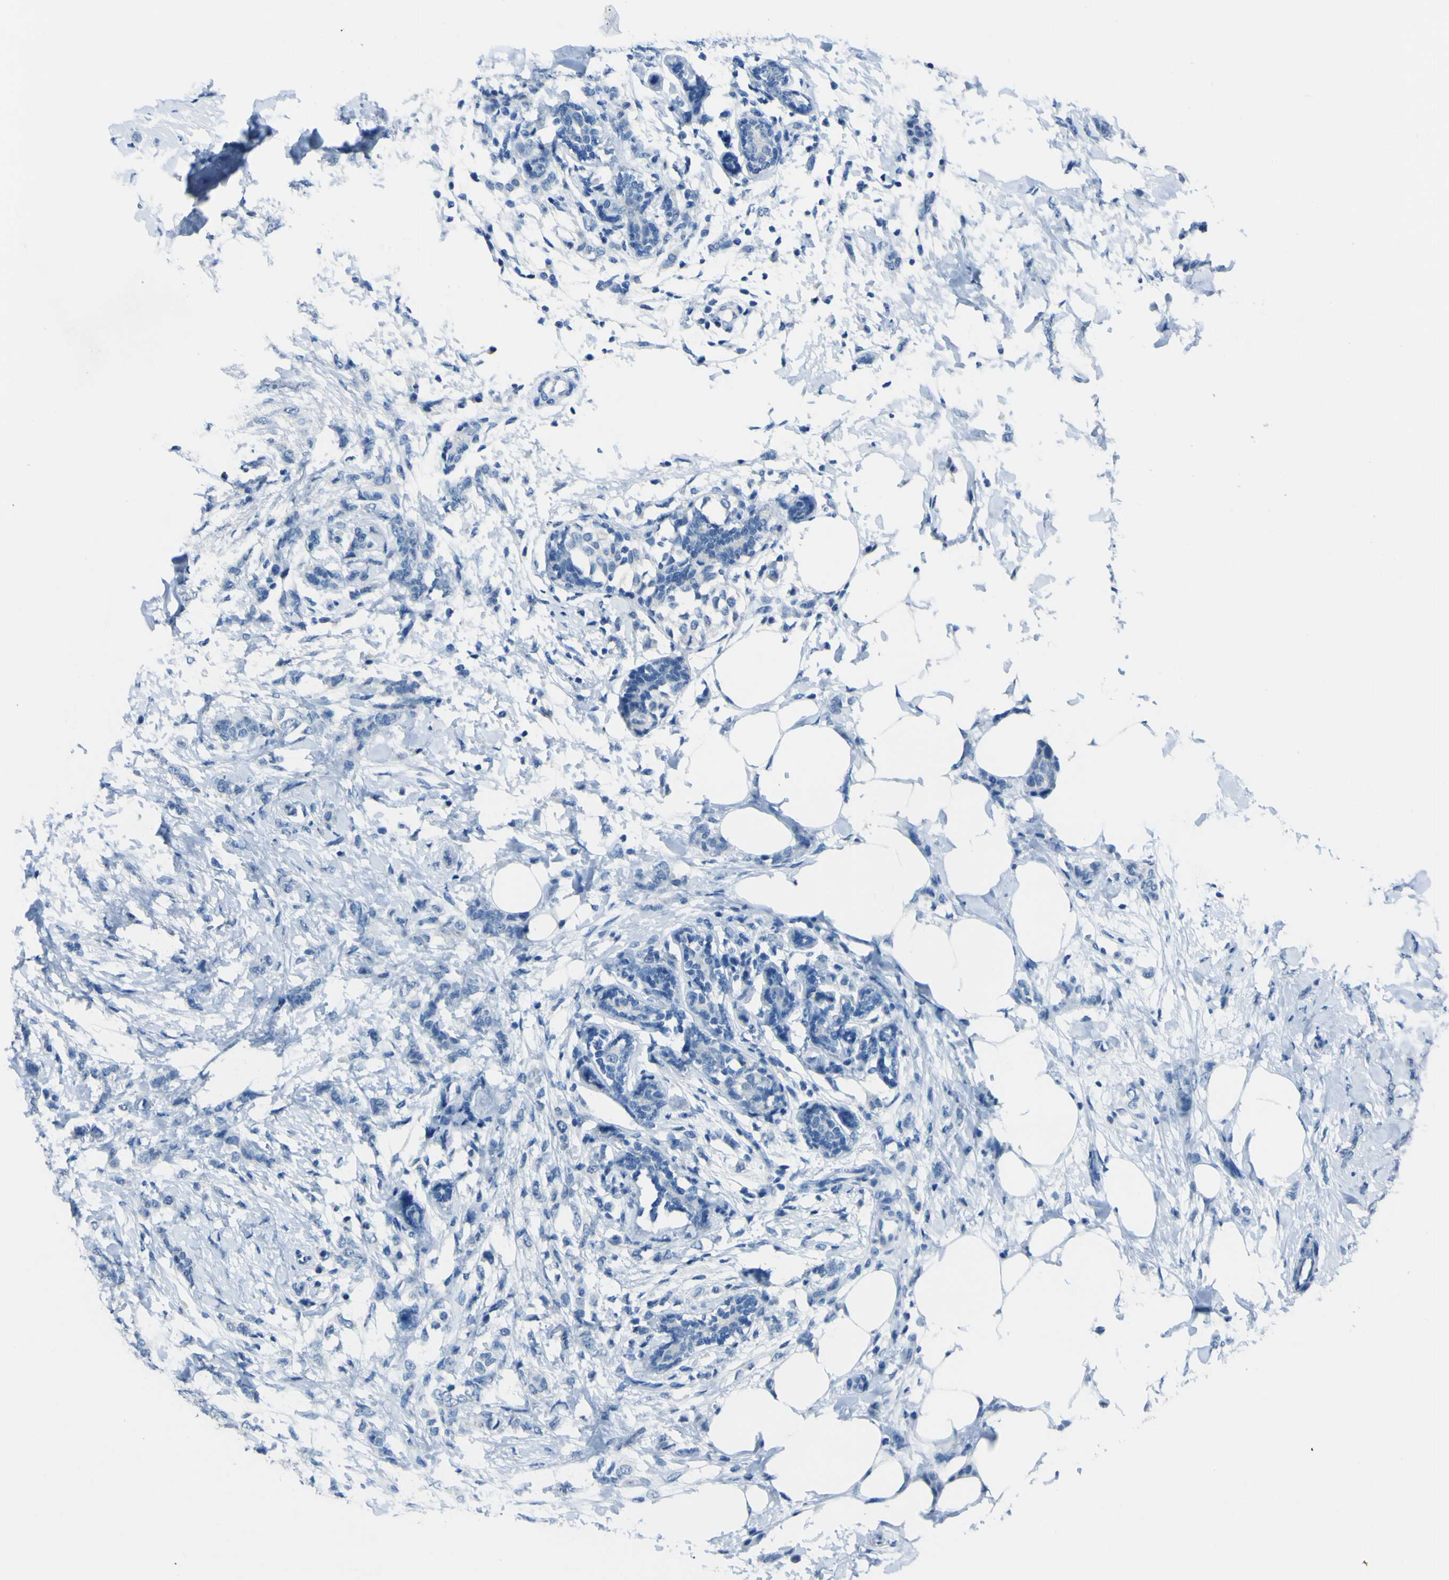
{"staining": {"intensity": "negative", "quantity": "none", "location": "none"}, "tissue": "breast cancer", "cell_type": "Tumor cells", "image_type": "cancer", "snomed": [{"axis": "morphology", "description": "Lobular carcinoma, in situ"}, {"axis": "morphology", "description": "Lobular carcinoma"}, {"axis": "topography", "description": "Breast"}], "caption": "A high-resolution micrograph shows immunohistochemistry (IHC) staining of lobular carcinoma in situ (breast), which displays no significant positivity in tumor cells.", "gene": "PHKG1", "patient": {"sex": "female", "age": 41}}